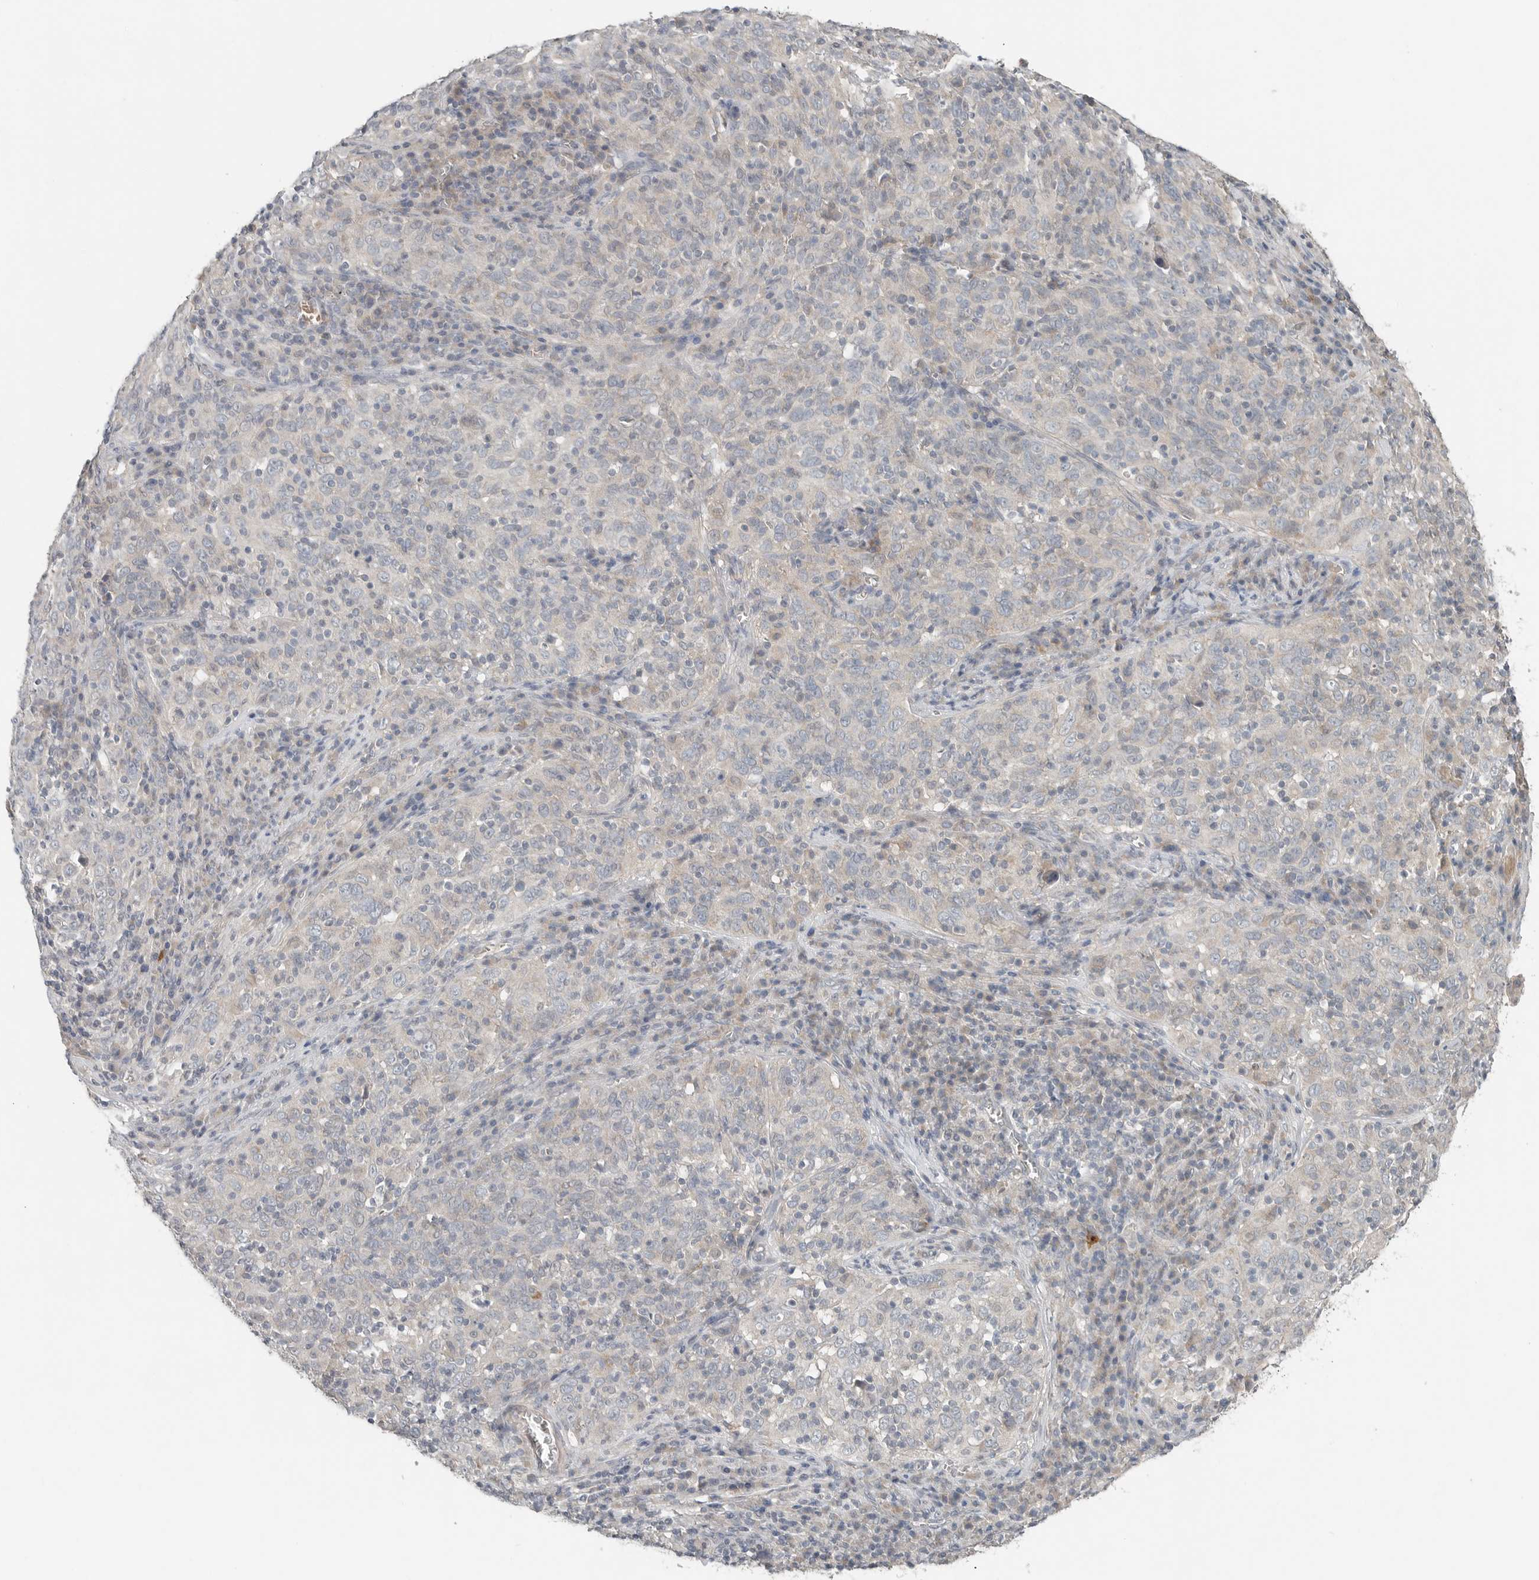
{"staining": {"intensity": "negative", "quantity": "none", "location": "none"}, "tissue": "cervical cancer", "cell_type": "Tumor cells", "image_type": "cancer", "snomed": [{"axis": "morphology", "description": "Squamous cell carcinoma, NOS"}, {"axis": "topography", "description": "Cervix"}], "caption": "Immunohistochemistry (IHC) histopathology image of neoplastic tissue: cervical squamous cell carcinoma stained with DAB reveals no significant protein expression in tumor cells.", "gene": "FCRLB", "patient": {"sex": "female", "age": 46}}